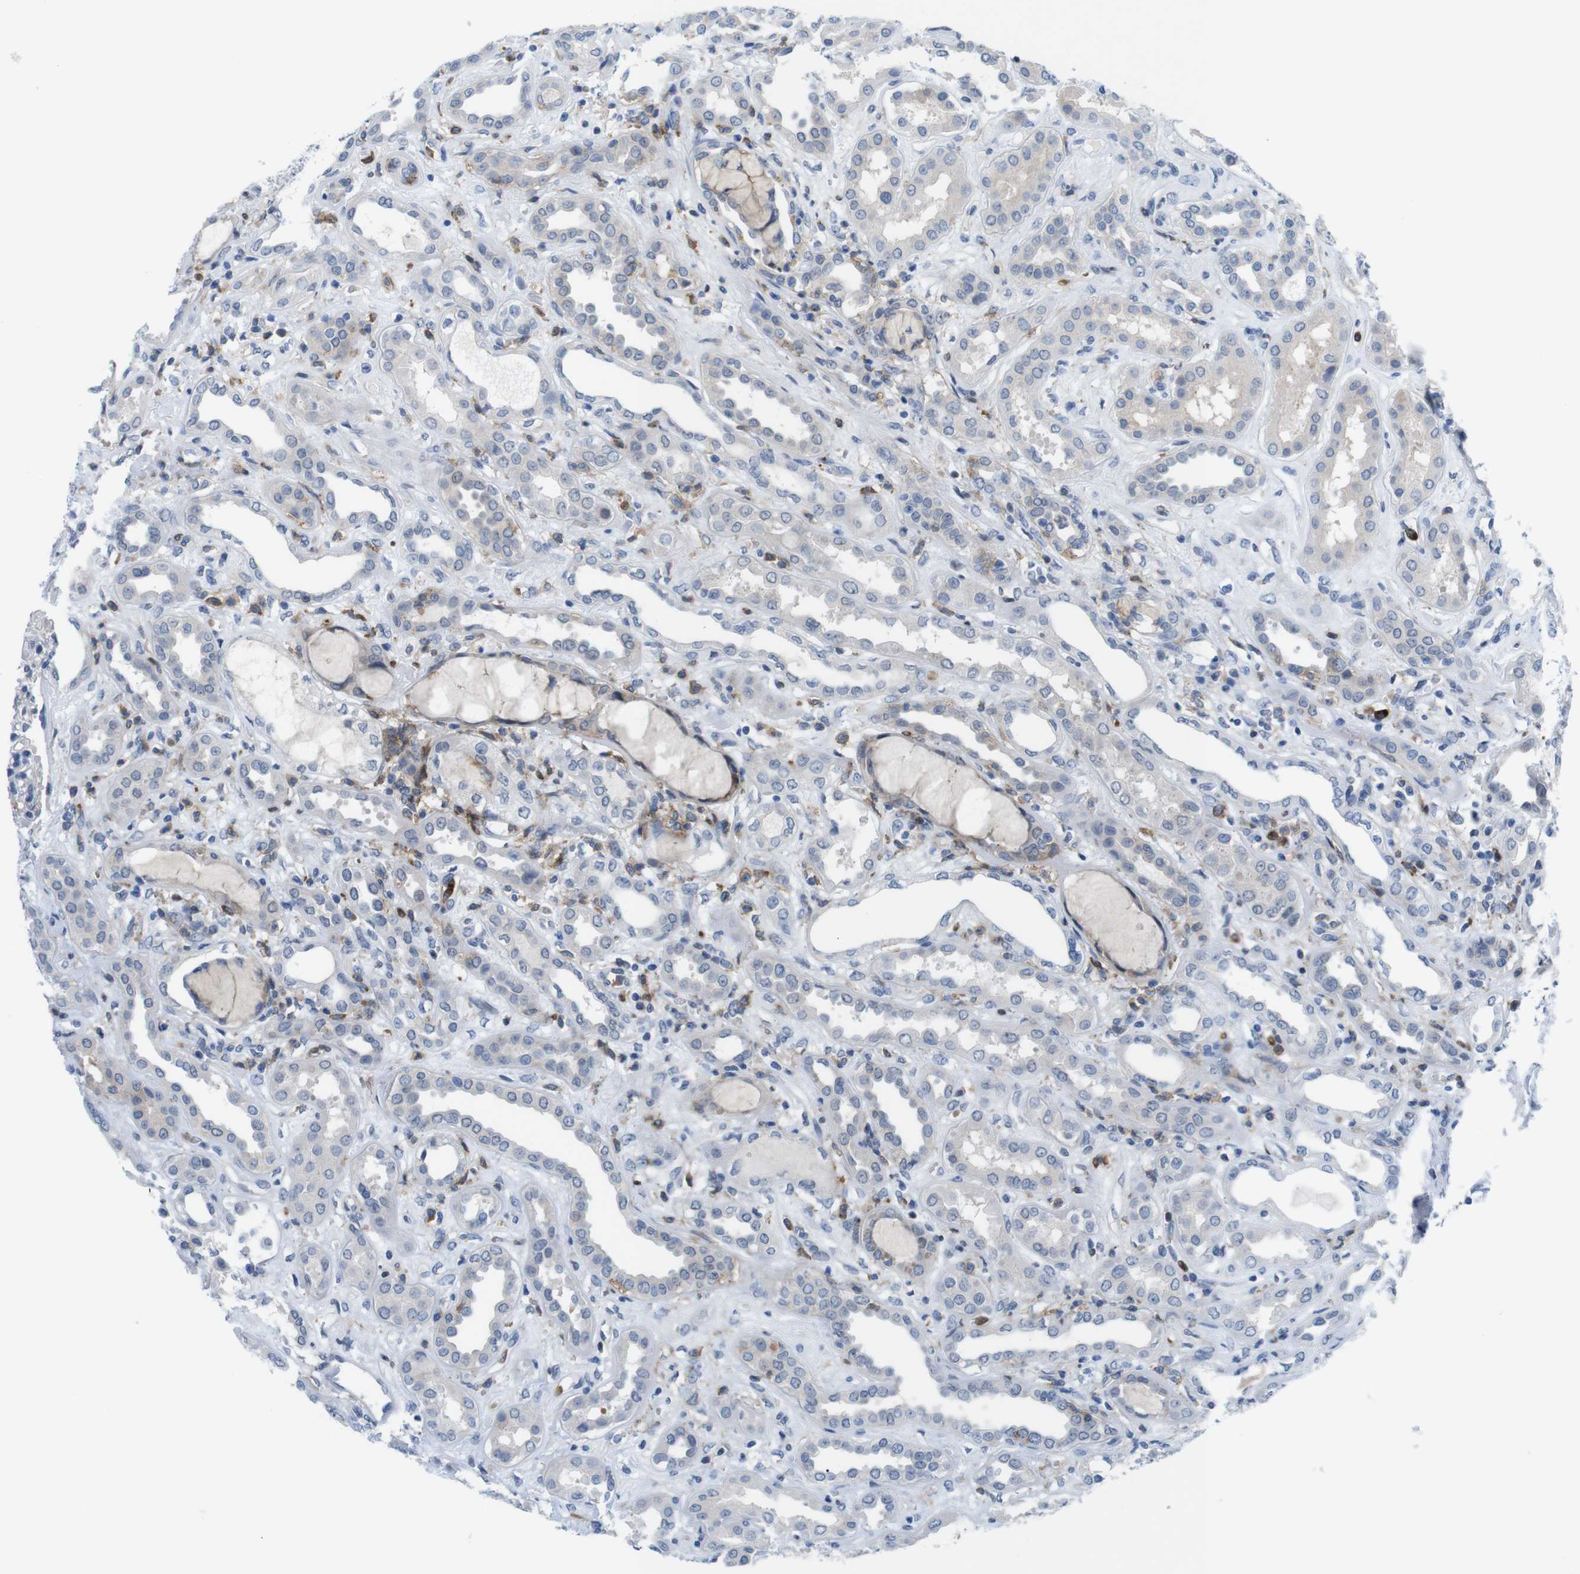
{"staining": {"intensity": "weak", "quantity": "<25%", "location": "cytoplasmic/membranous"}, "tissue": "kidney", "cell_type": "Cells in glomeruli", "image_type": "normal", "snomed": [{"axis": "morphology", "description": "Normal tissue, NOS"}, {"axis": "topography", "description": "Kidney"}], "caption": "Micrograph shows no significant protein positivity in cells in glomeruli of unremarkable kidney. Brightfield microscopy of immunohistochemistry stained with DAB (3,3'-diaminobenzidine) (brown) and hematoxylin (blue), captured at high magnification.", "gene": "CD300C", "patient": {"sex": "male", "age": 59}}